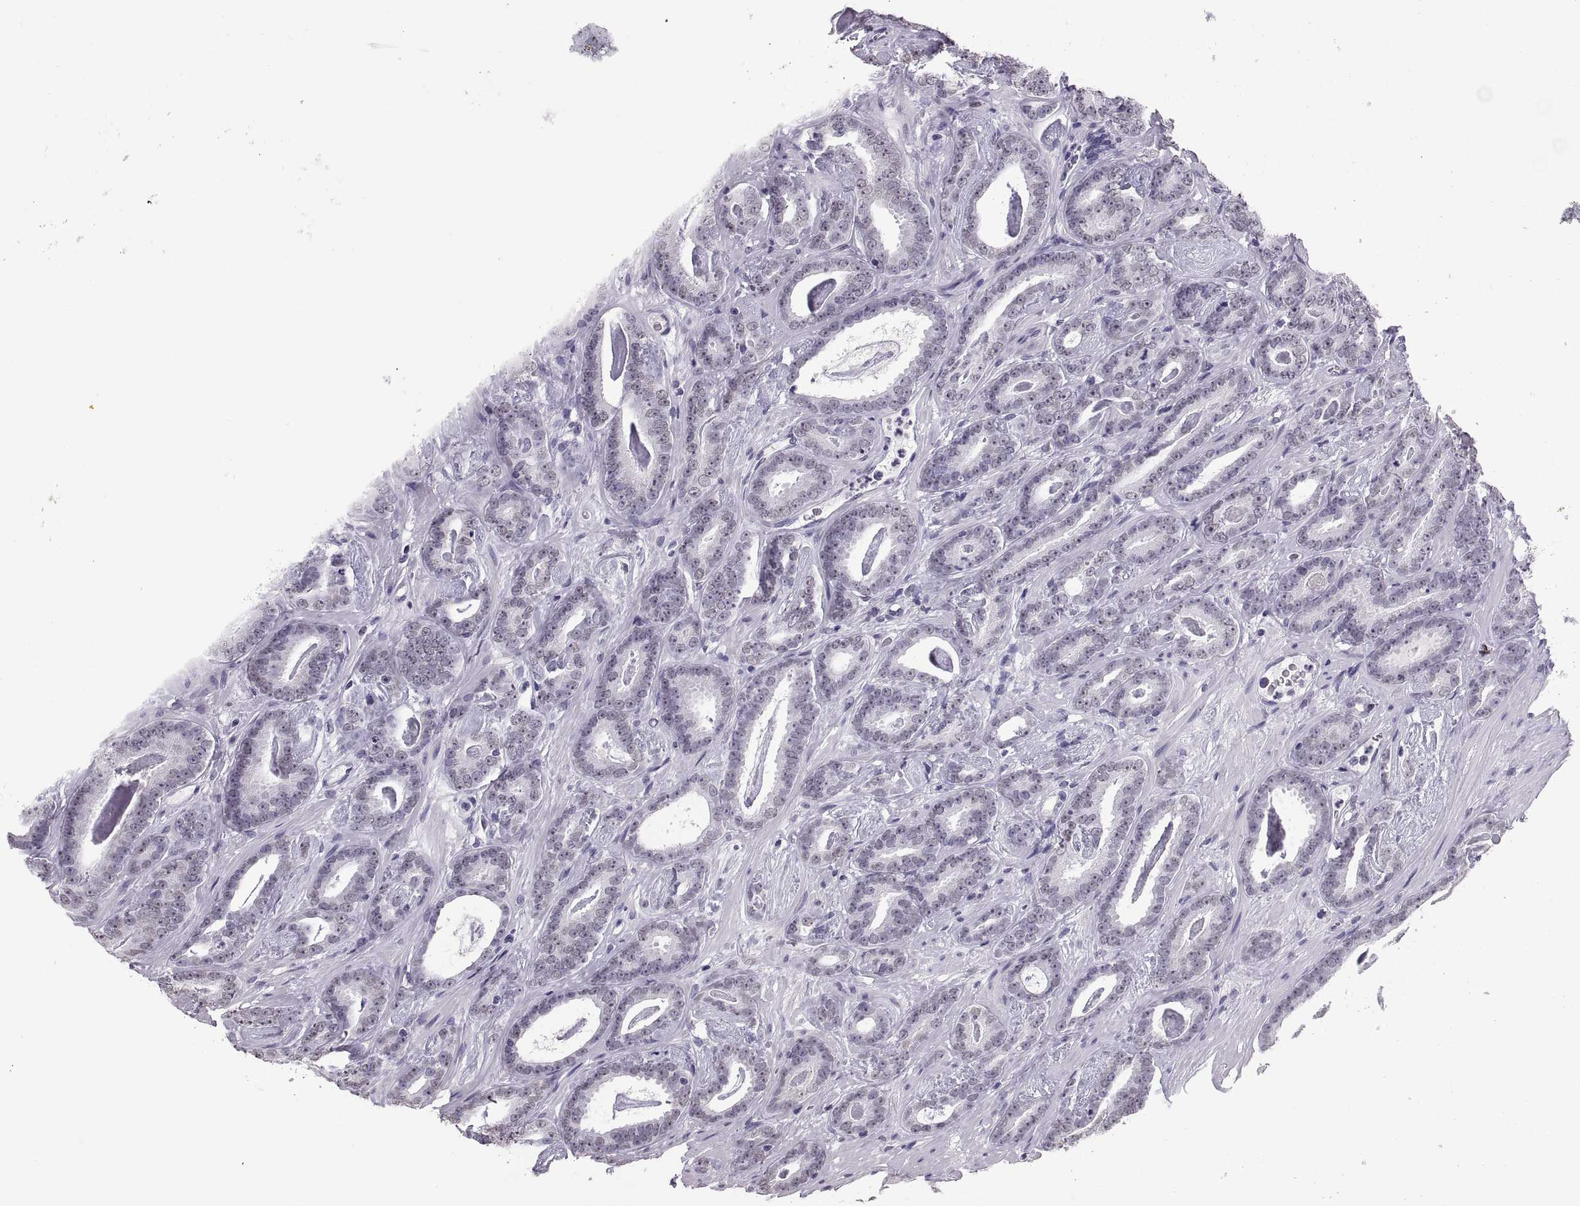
{"staining": {"intensity": "negative", "quantity": "none", "location": "none"}, "tissue": "prostate cancer", "cell_type": "Tumor cells", "image_type": "cancer", "snomed": [{"axis": "morphology", "description": "Adenocarcinoma, Medium grade"}, {"axis": "topography", "description": "Prostate and seminal vesicle, NOS"}, {"axis": "topography", "description": "Prostate"}], "caption": "Tumor cells are negative for brown protein staining in adenocarcinoma (medium-grade) (prostate). (DAB immunohistochemistry, high magnification).", "gene": "CARTPT", "patient": {"sex": "male", "age": 54}}